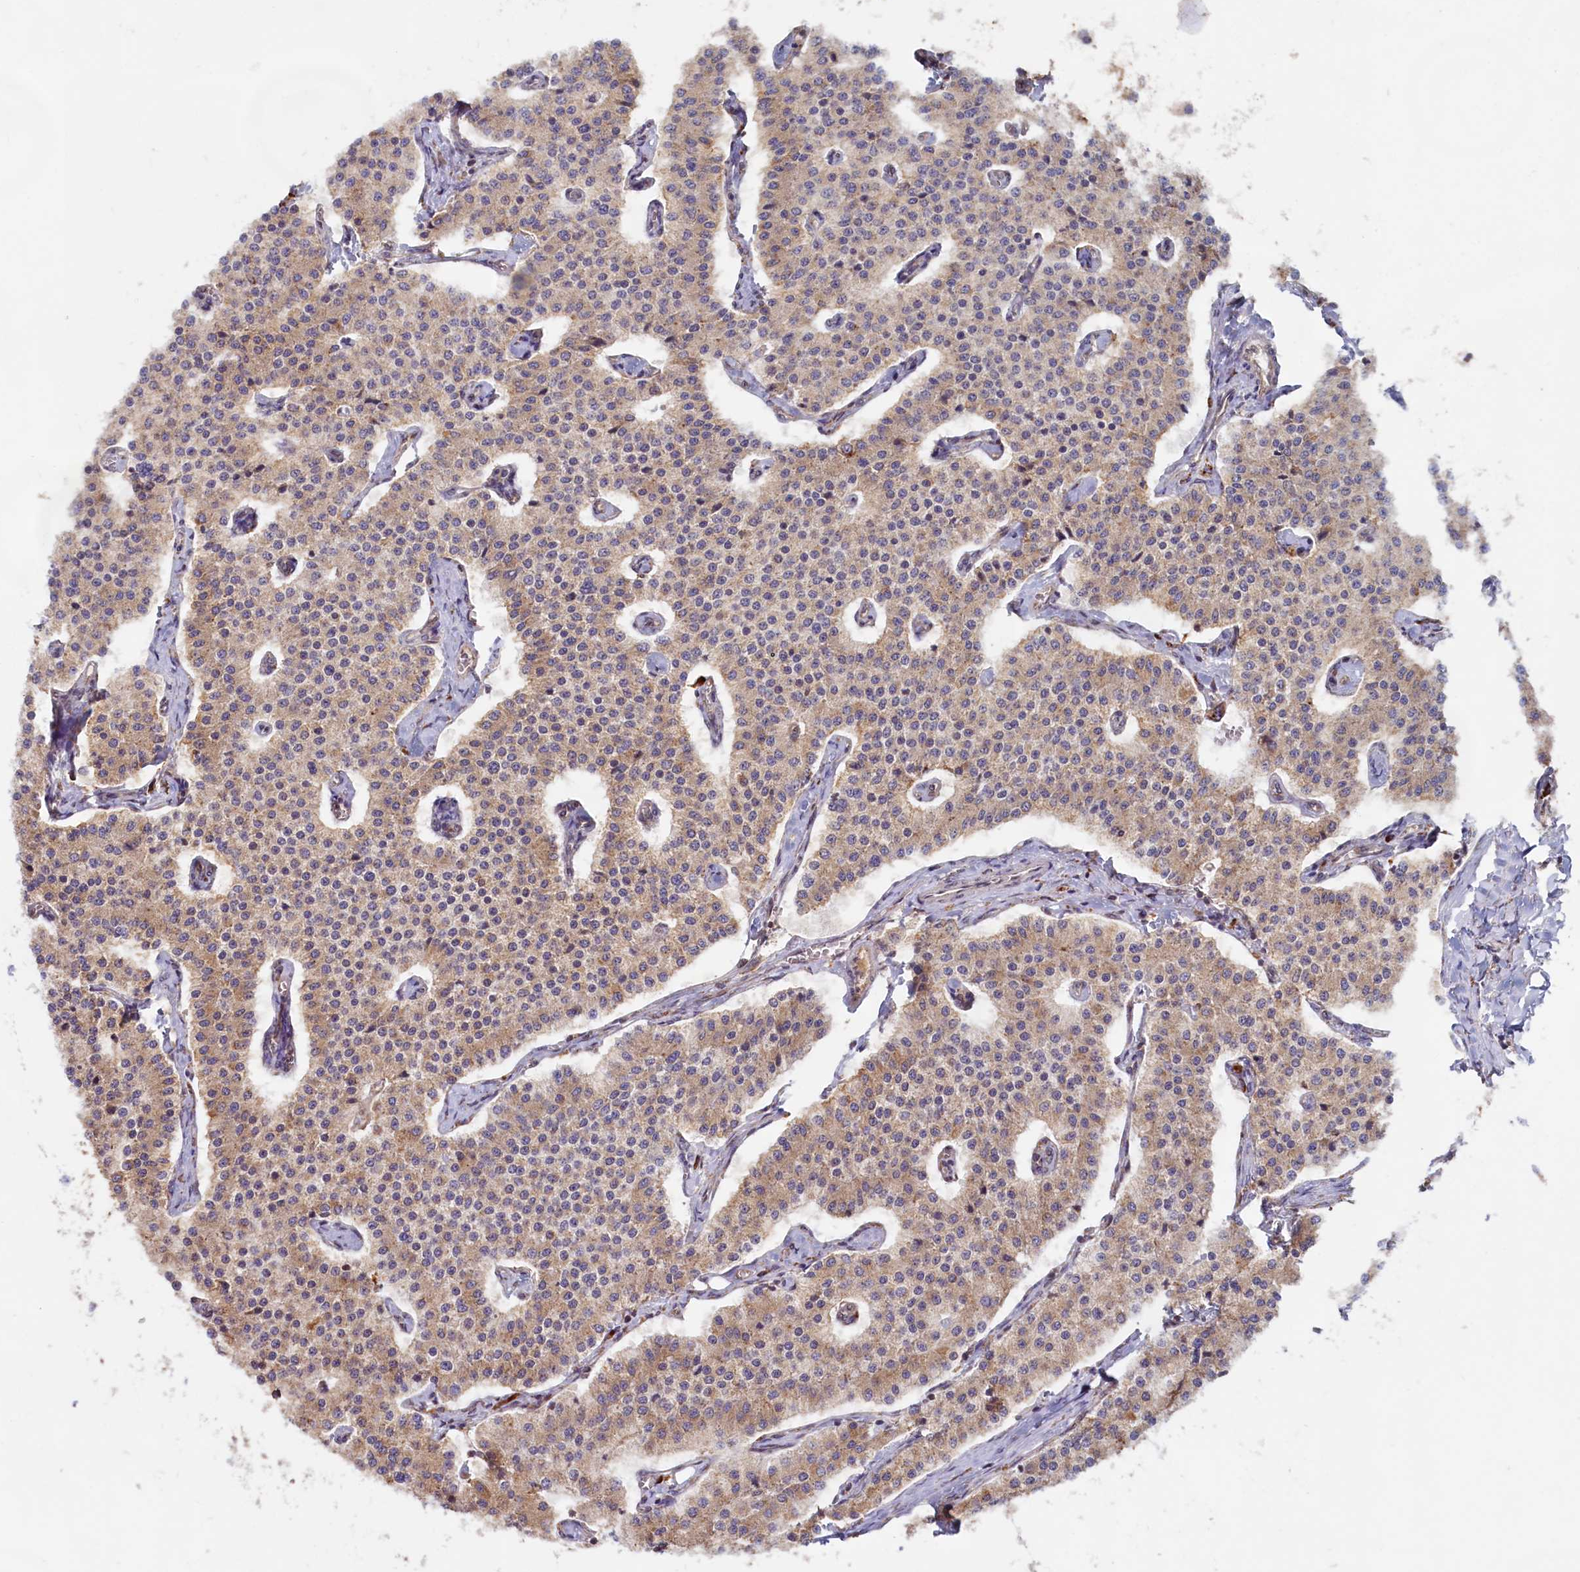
{"staining": {"intensity": "moderate", "quantity": ">75%", "location": "cytoplasmic/membranous"}, "tissue": "carcinoid", "cell_type": "Tumor cells", "image_type": "cancer", "snomed": [{"axis": "morphology", "description": "Carcinoid, malignant, NOS"}, {"axis": "topography", "description": "Colon"}], "caption": "Immunohistochemical staining of human malignant carcinoid reveals medium levels of moderate cytoplasmic/membranous staining in approximately >75% of tumor cells.", "gene": "TBC1D19", "patient": {"sex": "female", "age": 52}}